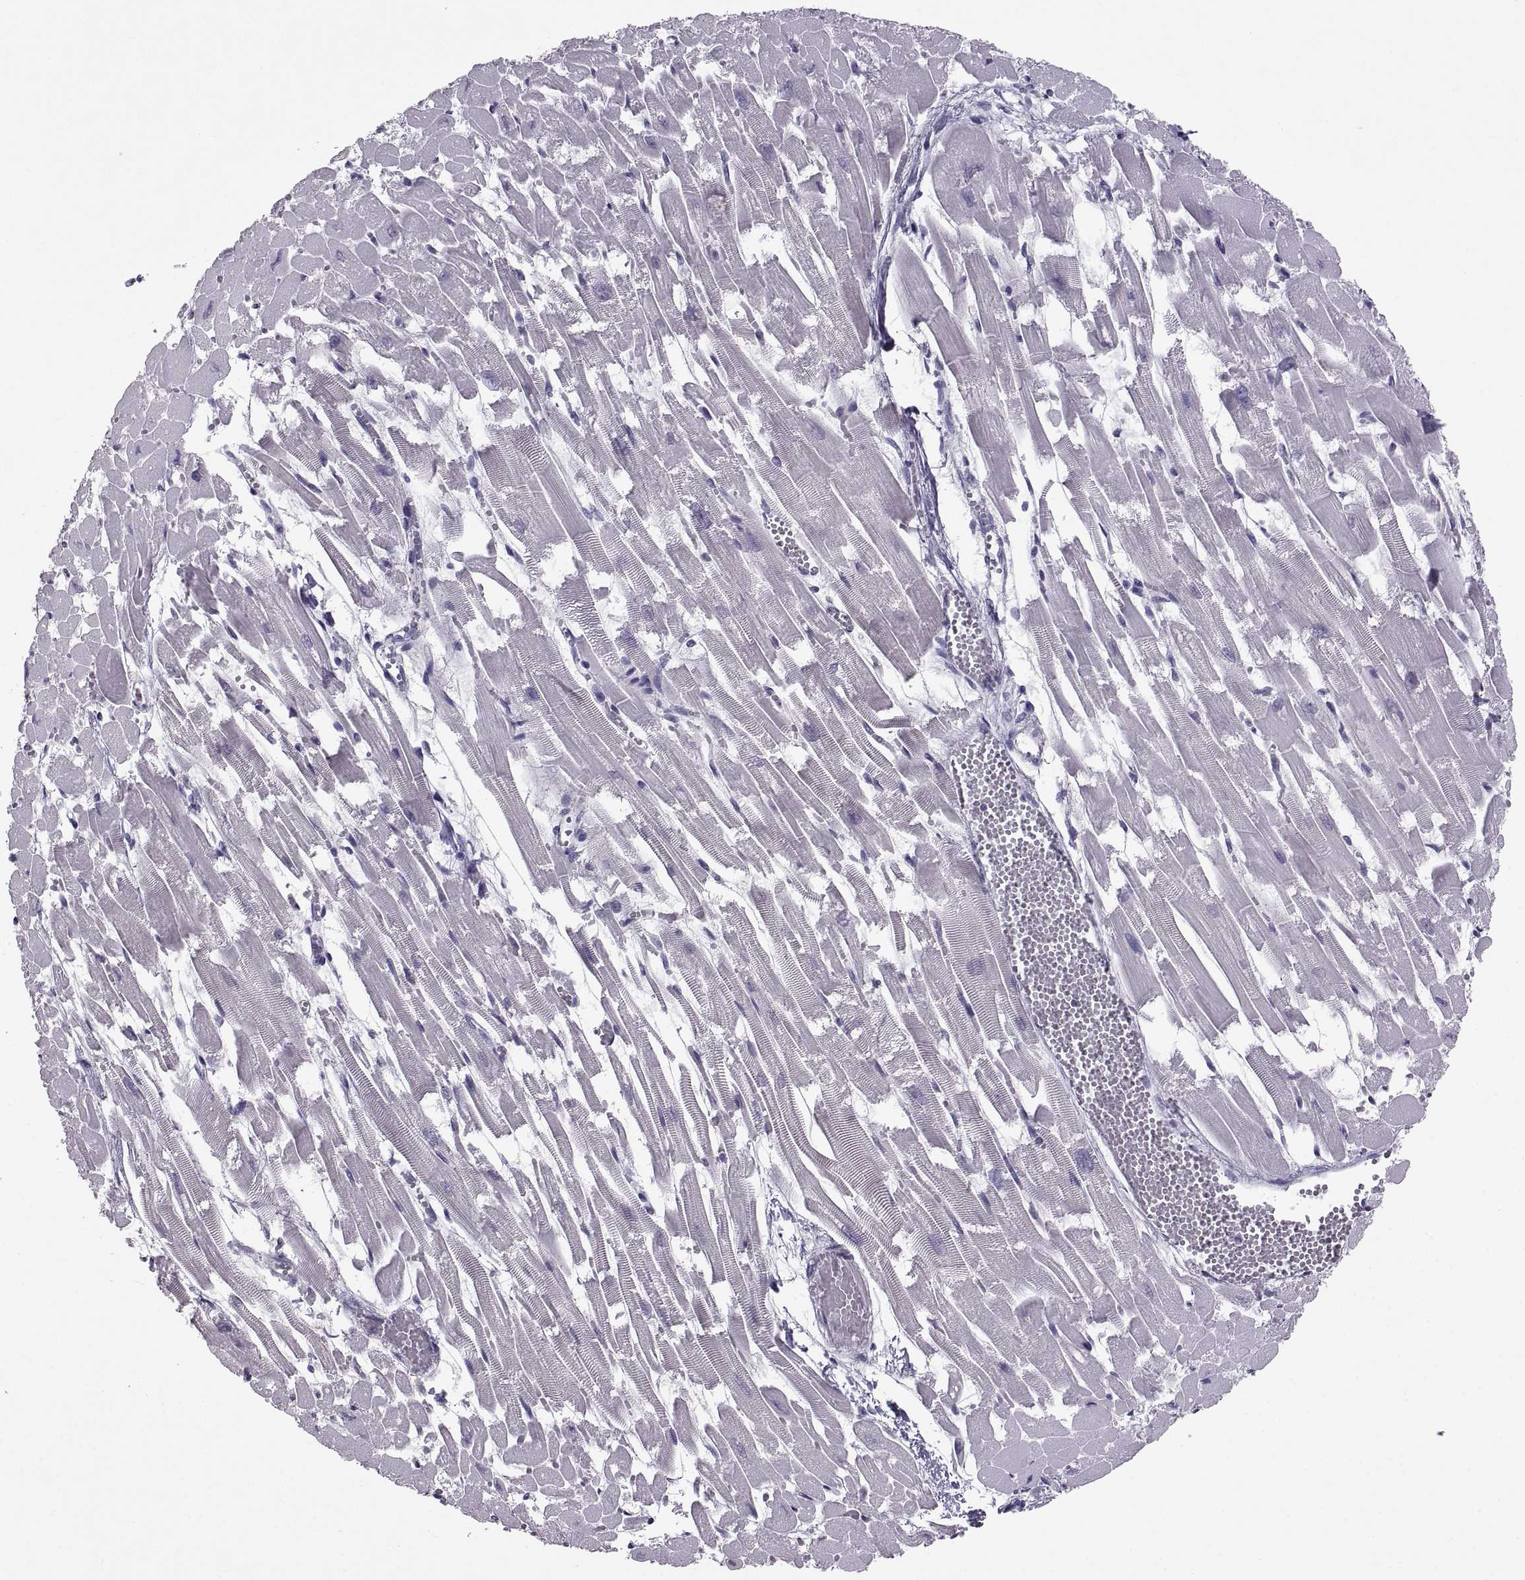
{"staining": {"intensity": "negative", "quantity": "none", "location": "none"}, "tissue": "heart muscle", "cell_type": "Cardiomyocytes", "image_type": "normal", "snomed": [{"axis": "morphology", "description": "Normal tissue, NOS"}, {"axis": "topography", "description": "Heart"}], "caption": "Immunohistochemistry (IHC) histopathology image of benign heart muscle: heart muscle stained with DAB reveals no significant protein positivity in cardiomyocytes.", "gene": "SOX21", "patient": {"sex": "female", "age": 52}}